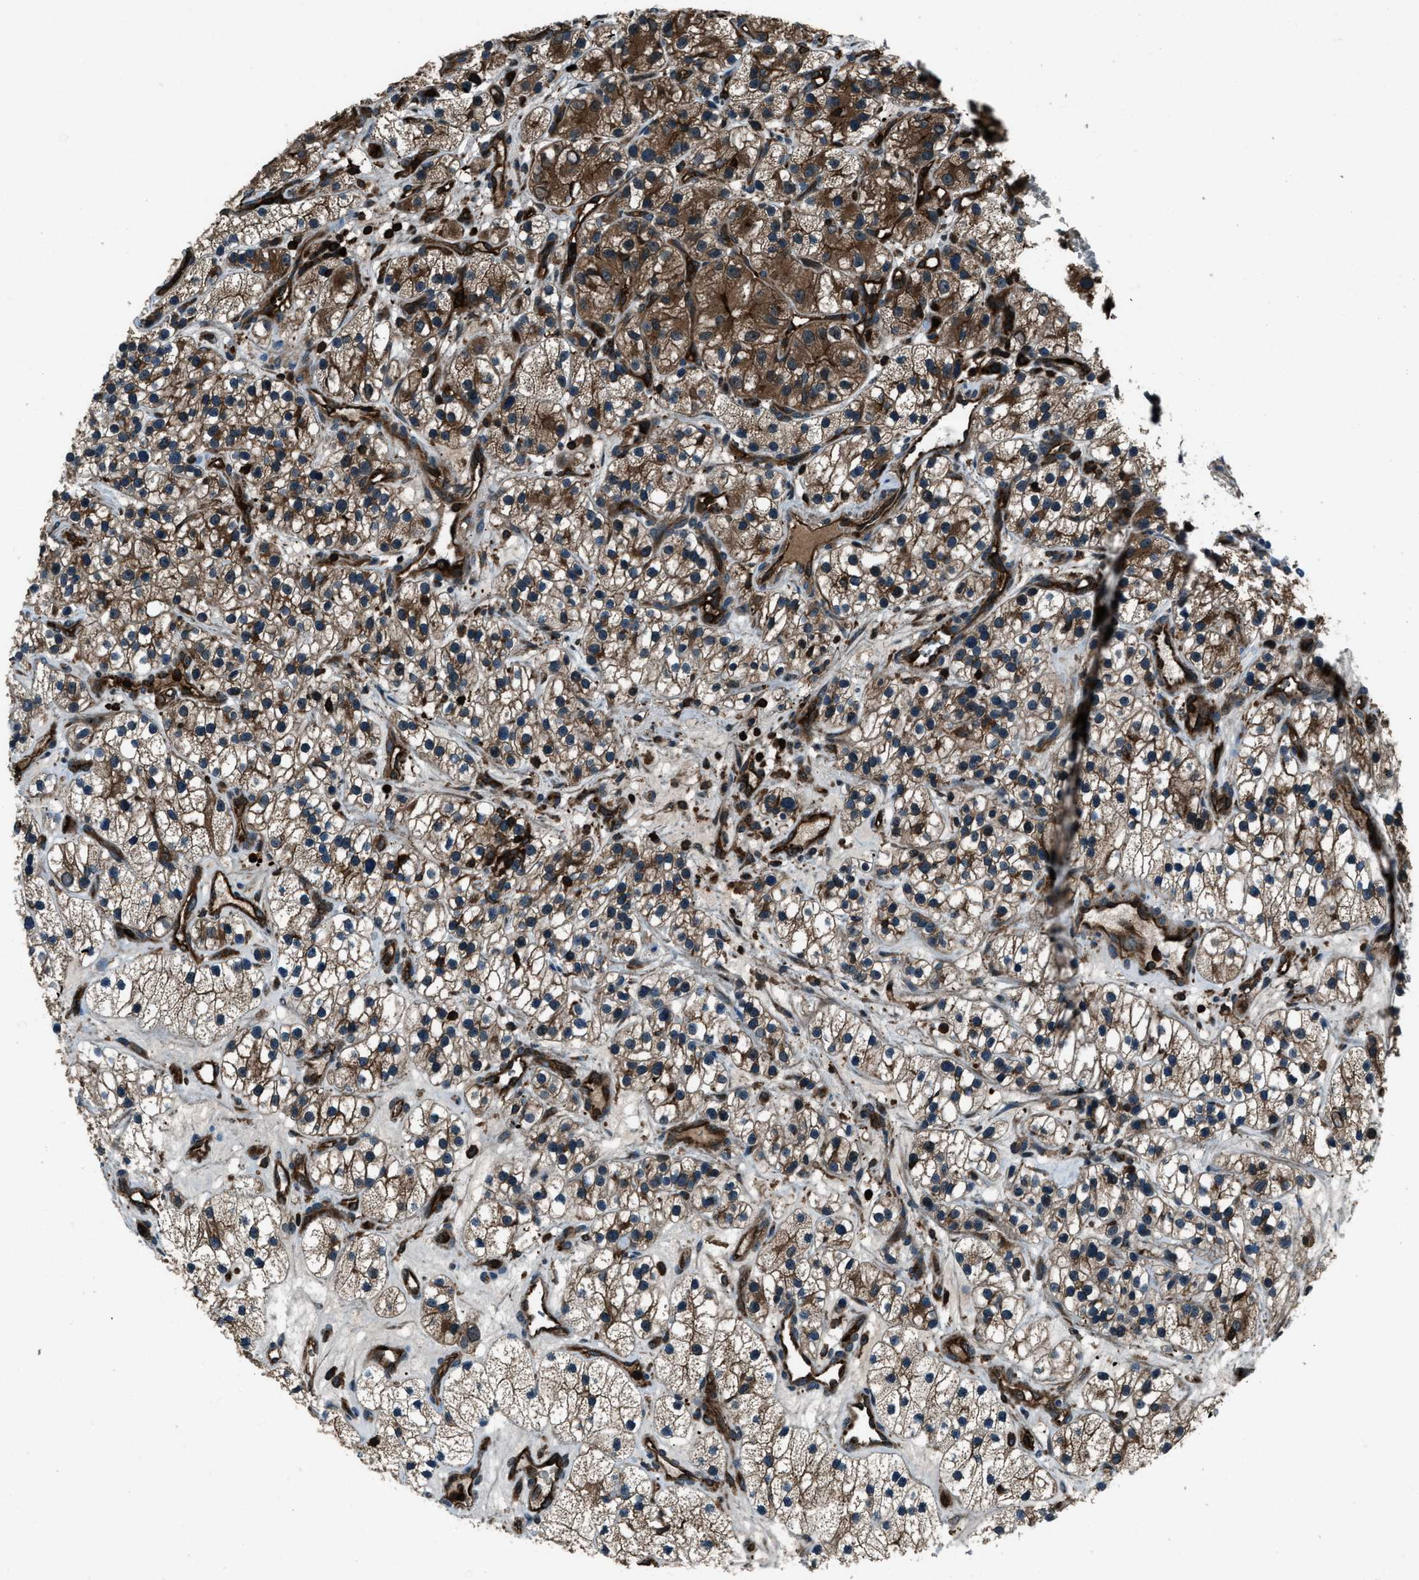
{"staining": {"intensity": "moderate", "quantity": ">75%", "location": "cytoplasmic/membranous"}, "tissue": "renal cancer", "cell_type": "Tumor cells", "image_type": "cancer", "snomed": [{"axis": "morphology", "description": "Adenocarcinoma, NOS"}, {"axis": "topography", "description": "Kidney"}], "caption": "Protein staining by immunohistochemistry (IHC) shows moderate cytoplasmic/membranous positivity in approximately >75% of tumor cells in adenocarcinoma (renal). (IHC, brightfield microscopy, high magnification).", "gene": "SNX30", "patient": {"sex": "female", "age": 57}}